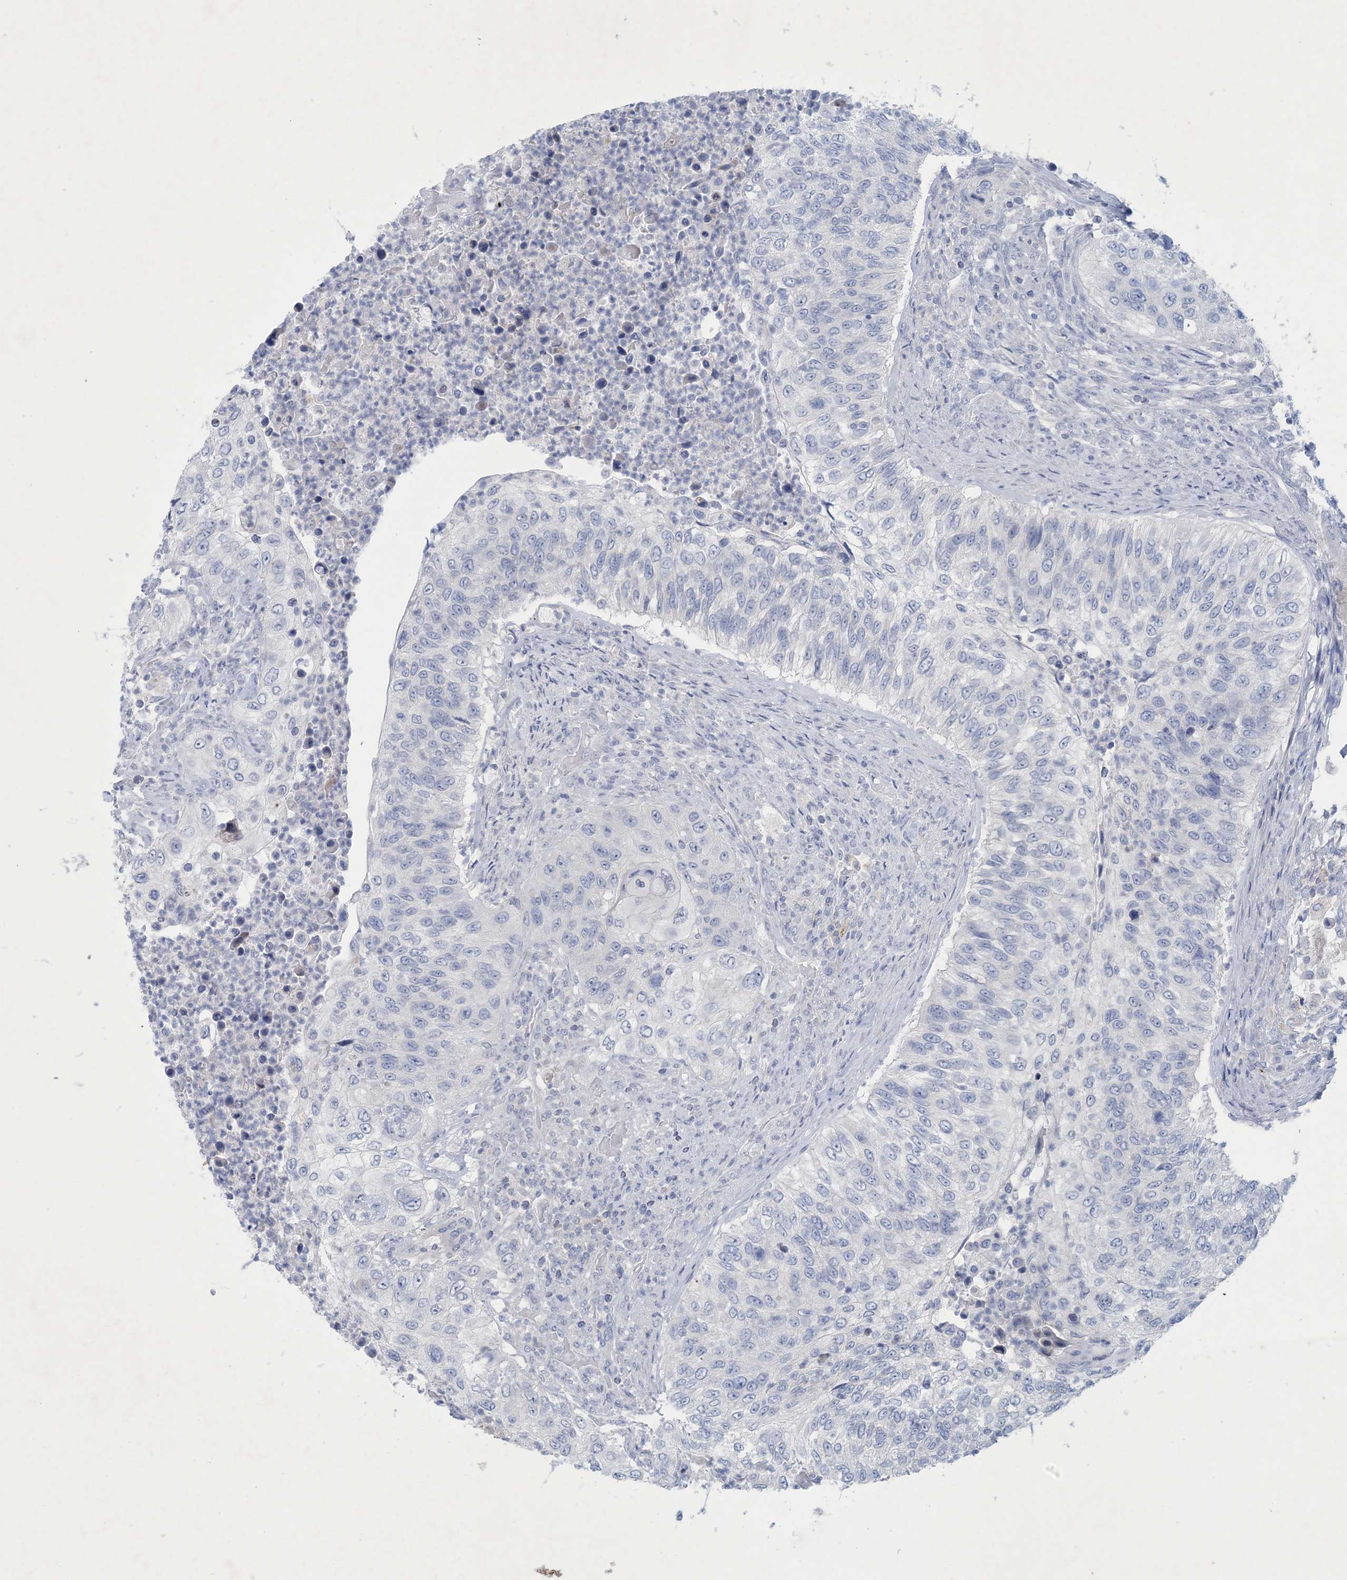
{"staining": {"intensity": "negative", "quantity": "none", "location": "none"}, "tissue": "urothelial cancer", "cell_type": "Tumor cells", "image_type": "cancer", "snomed": [{"axis": "morphology", "description": "Urothelial carcinoma, High grade"}, {"axis": "topography", "description": "Urinary bladder"}], "caption": "The histopathology image exhibits no staining of tumor cells in high-grade urothelial carcinoma. (DAB immunohistochemistry (IHC), high magnification).", "gene": "GABRG1", "patient": {"sex": "female", "age": 60}}